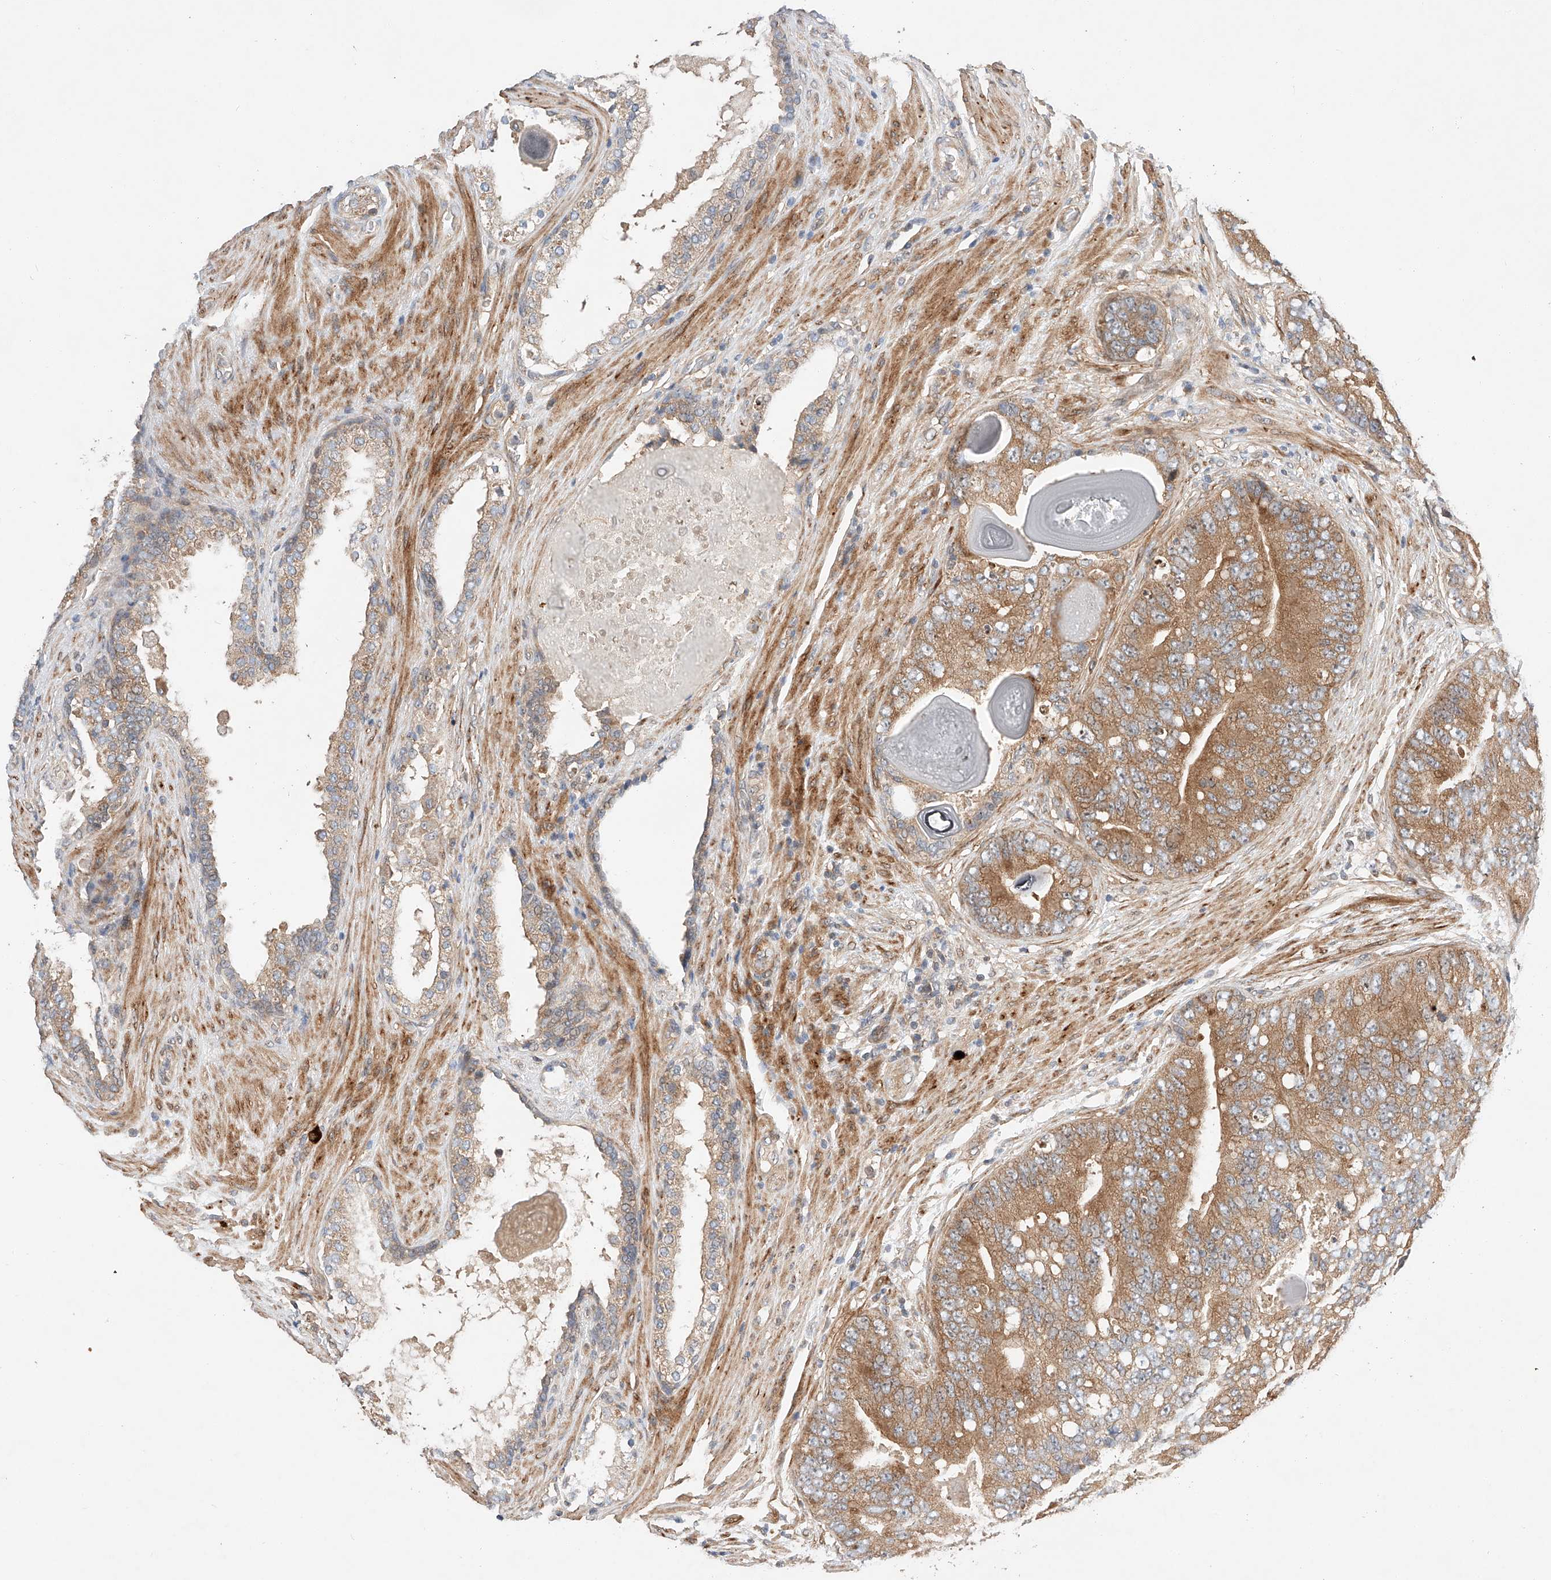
{"staining": {"intensity": "moderate", "quantity": ">75%", "location": "cytoplasmic/membranous"}, "tissue": "prostate cancer", "cell_type": "Tumor cells", "image_type": "cancer", "snomed": [{"axis": "morphology", "description": "Adenocarcinoma, High grade"}, {"axis": "topography", "description": "Prostate"}], "caption": "The micrograph exhibits immunohistochemical staining of prostate cancer (high-grade adenocarcinoma). There is moderate cytoplasmic/membranous positivity is present in about >75% of tumor cells. Using DAB (3,3'-diaminobenzidine) (brown) and hematoxylin (blue) stains, captured at high magnification using brightfield microscopy.", "gene": "RAB23", "patient": {"sex": "male", "age": 70}}